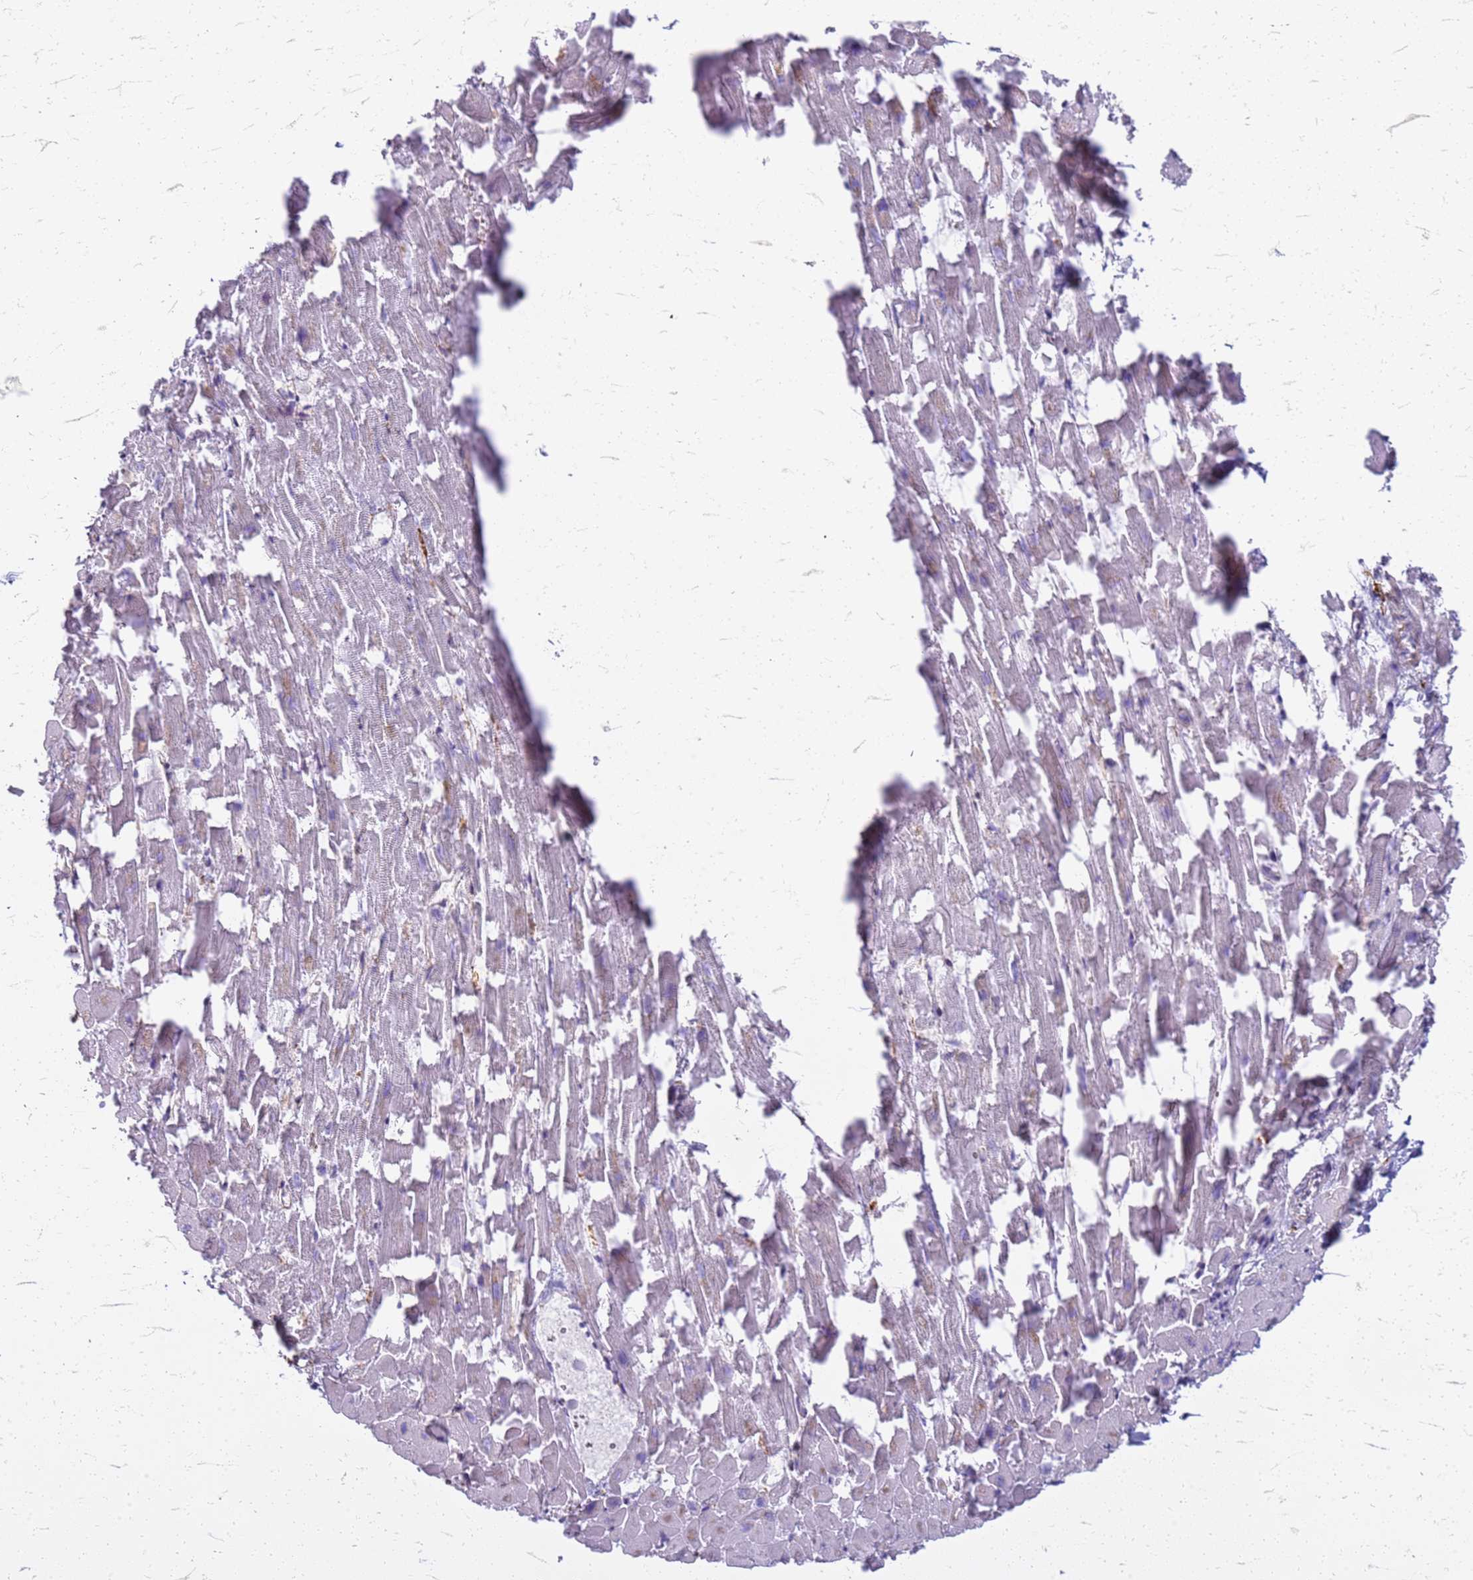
{"staining": {"intensity": "negative", "quantity": "none", "location": "none"}, "tissue": "heart muscle", "cell_type": "Cardiomyocytes", "image_type": "normal", "snomed": [{"axis": "morphology", "description": "Normal tissue, NOS"}, {"axis": "topography", "description": "Heart"}], "caption": "Immunohistochemistry (IHC) micrograph of normal heart muscle: human heart muscle stained with DAB (3,3'-diaminobenzidine) shows no significant protein staining in cardiomyocytes.", "gene": "PDK3", "patient": {"sex": "female", "age": 64}}